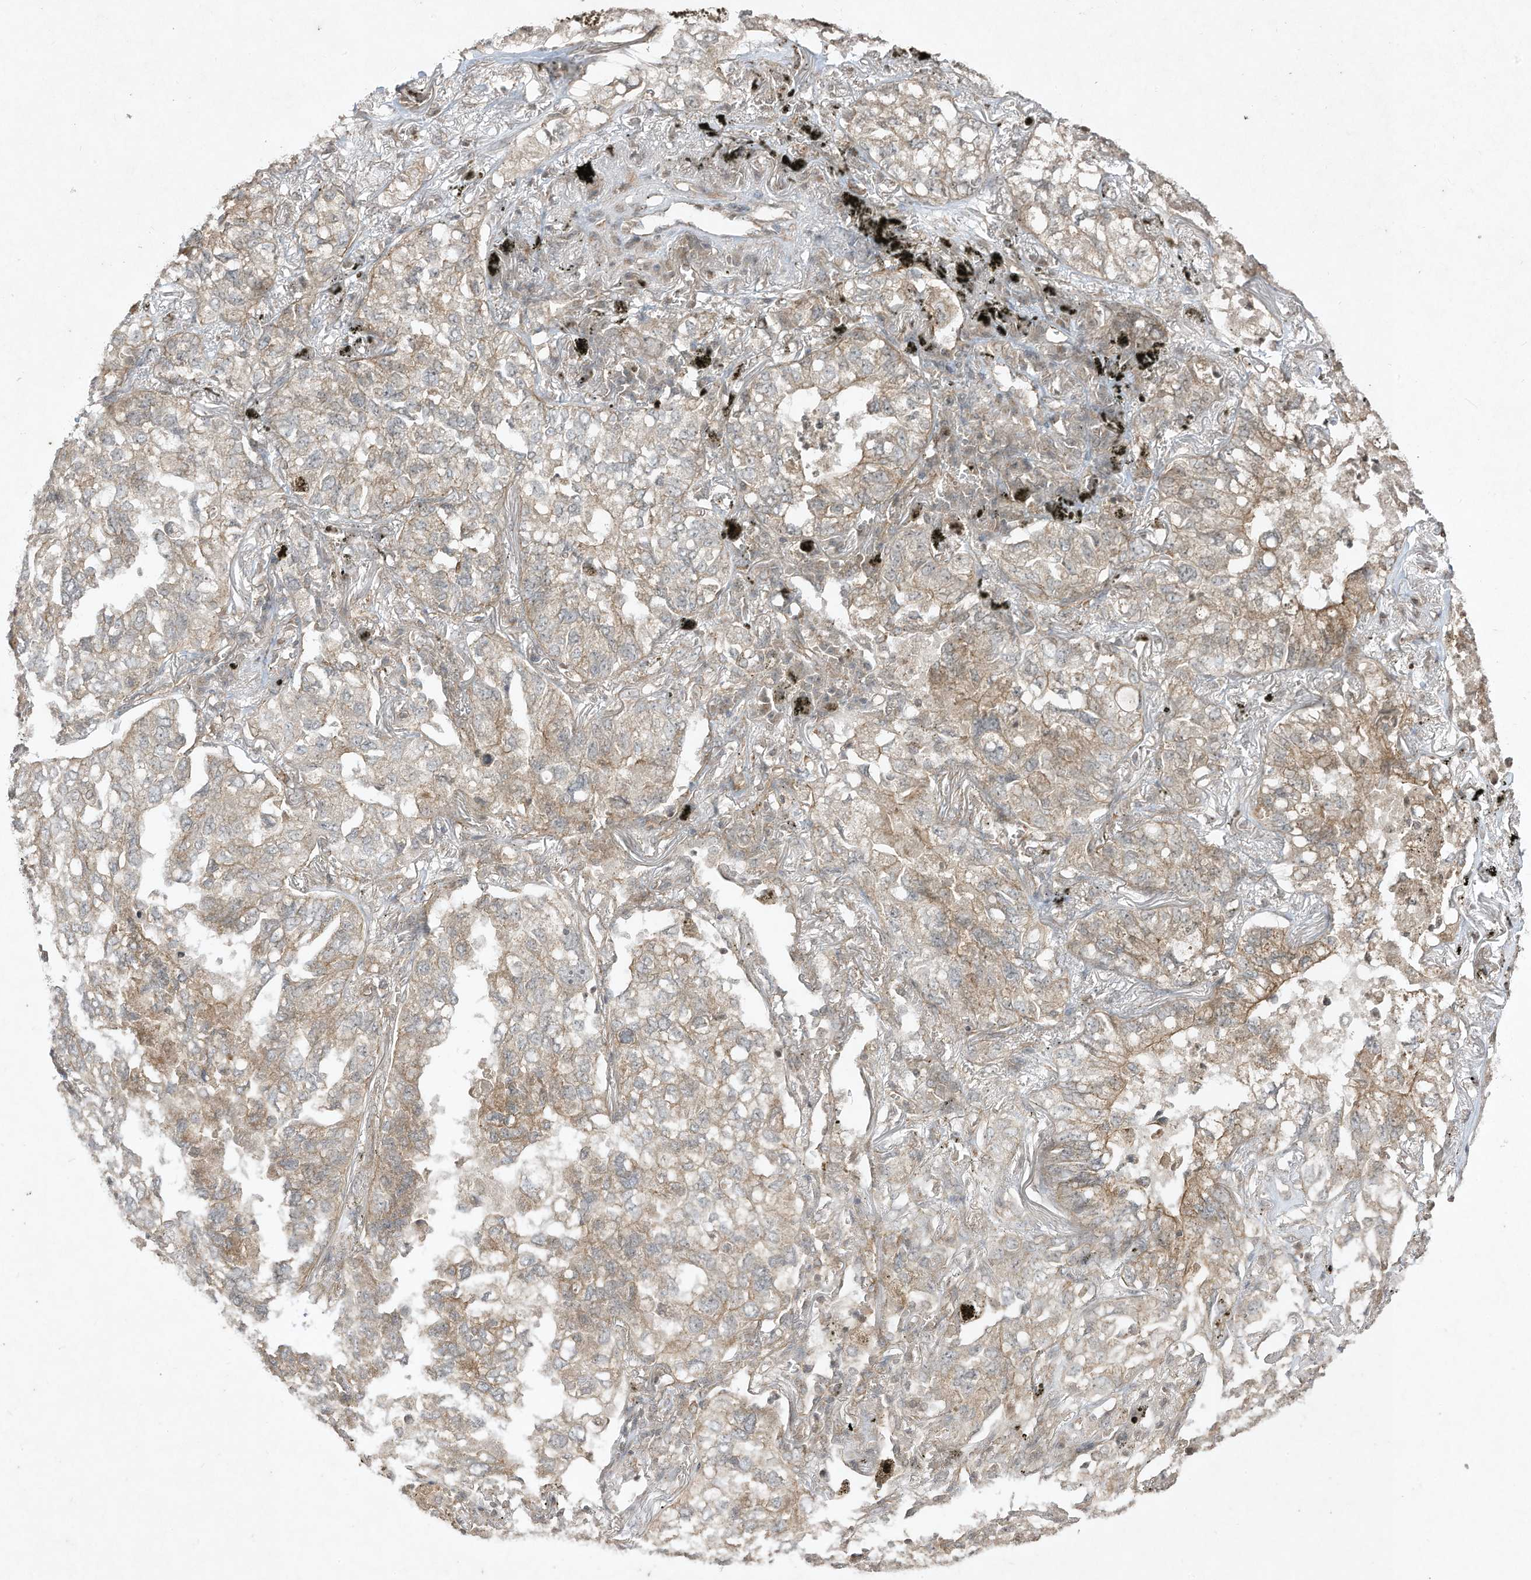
{"staining": {"intensity": "weak", "quantity": "25%-75%", "location": "cytoplasmic/membranous"}, "tissue": "lung cancer", "cell_type": "Tumor cells", "image_type": "cancer", "snomed": [{"axis": "morphology", "description": "Adenocarcinoma, NOS"}, {"axis": "topography", "description": "Lung"}], "caption": "Protein expression analysis of human lung cancer reveals weak cytoplasmic/membranous positivity in about 25%-75% of tumor cells. The staining is performed using DAB (3,3'-diaminobenzidine) brown chromogen to label protein expression. The nuclei are counter-stained blue using hematoxylin.", "gene": "MATN2", "patient": {"sex": "male", "age": 65}}